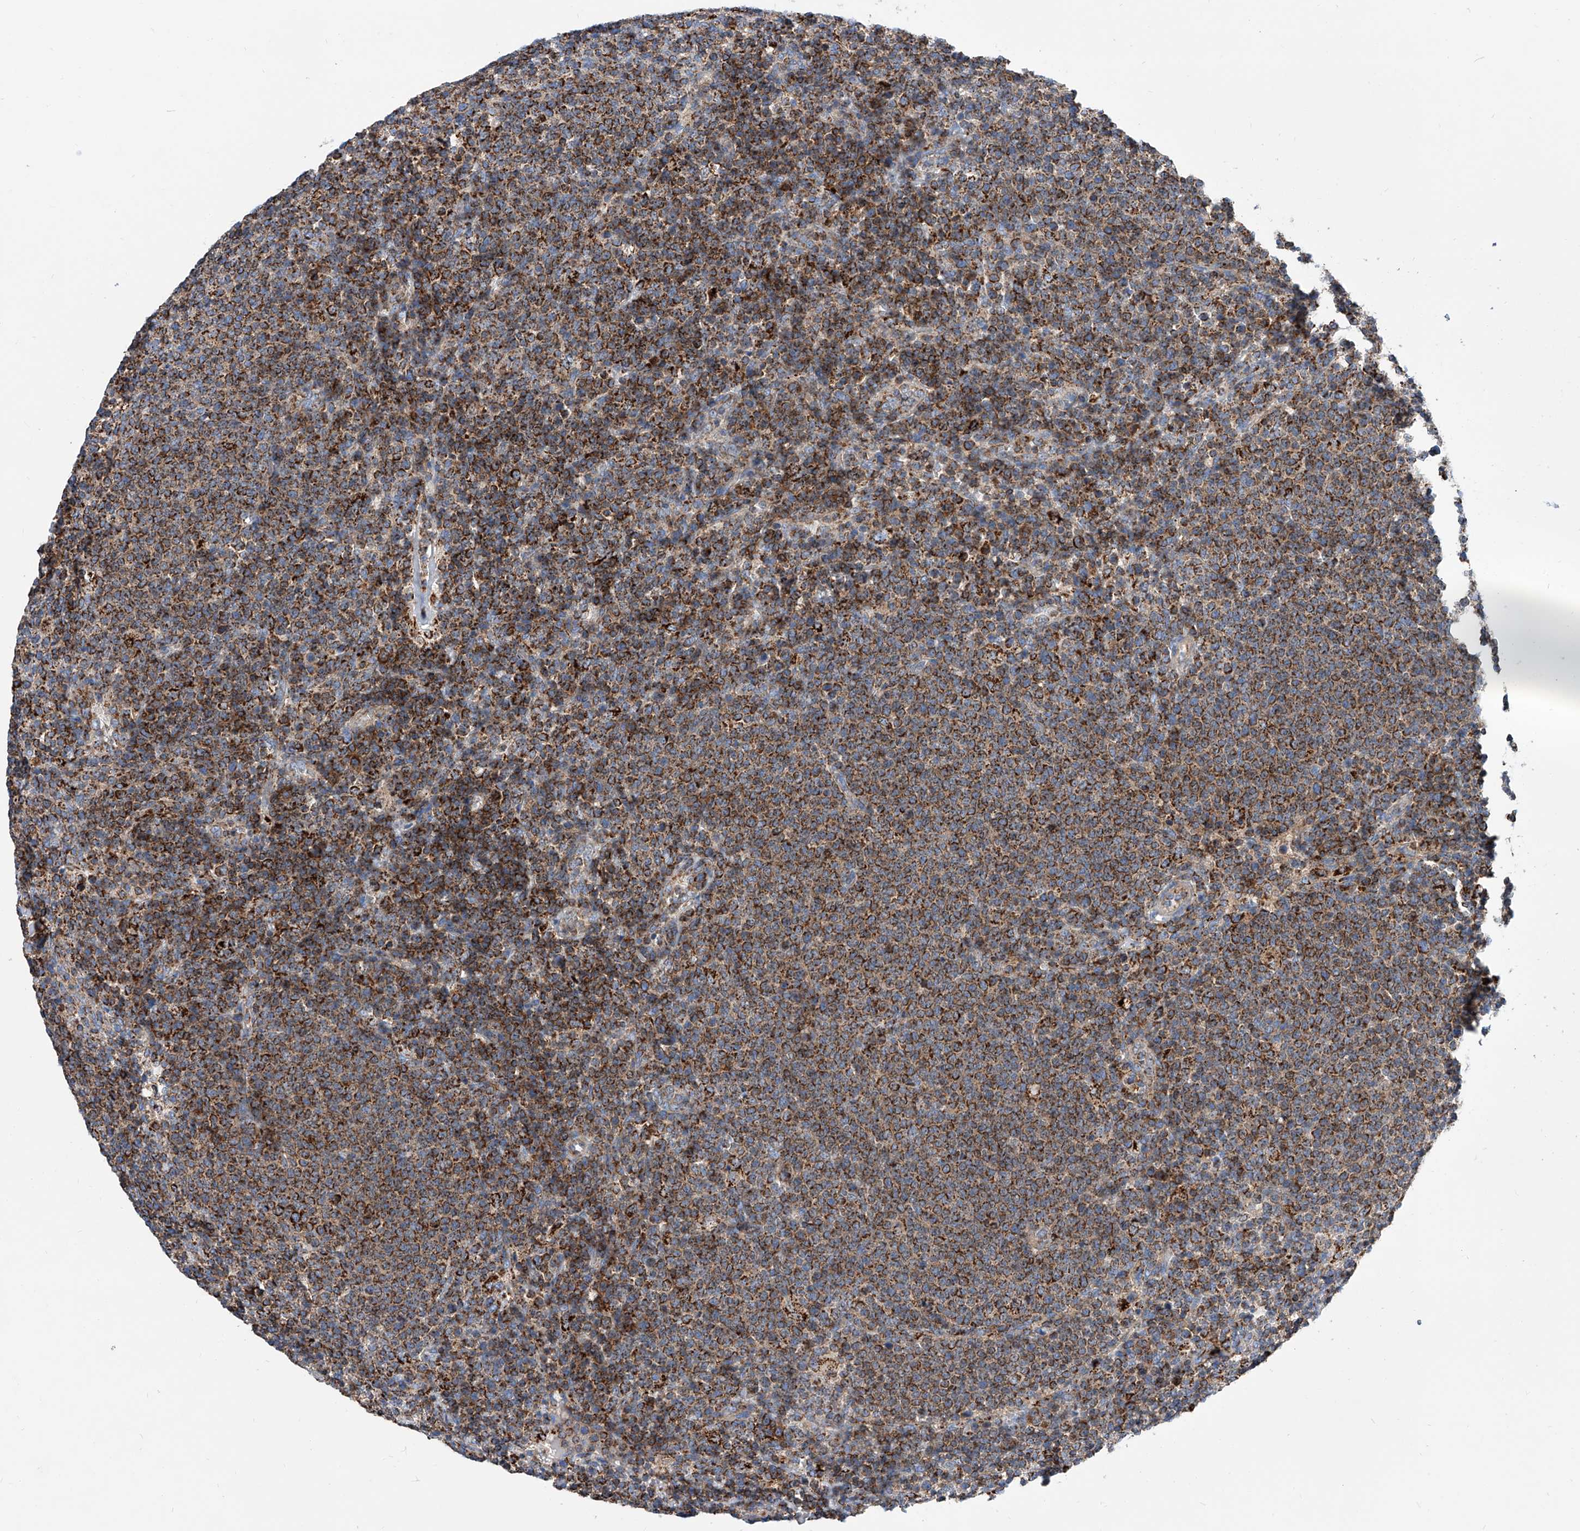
{"staining": {"intensity": "strong", "quantity": ">75%", "location": "cytoplasmic/membranous"}, "tissue": "lymphoma", "cell_type": "Tumor cells", "image_type": "cancer", "snomed": [{"axis": "morphology", "description": "Malignant lymphoma, non-Hodgkin's type, High grade"}, {"axis": "topography", "description": "Lymph node"}], "caption": "Strong cytoplasmic/membranous staining for a protein is seen in about >75% of tumor cells of high-grade malignant lymphoma, non-Hodgkin's type using immunohistochemistry.", "gene": "CPNE5", "patient": {"sex": "male", "age": 61}}